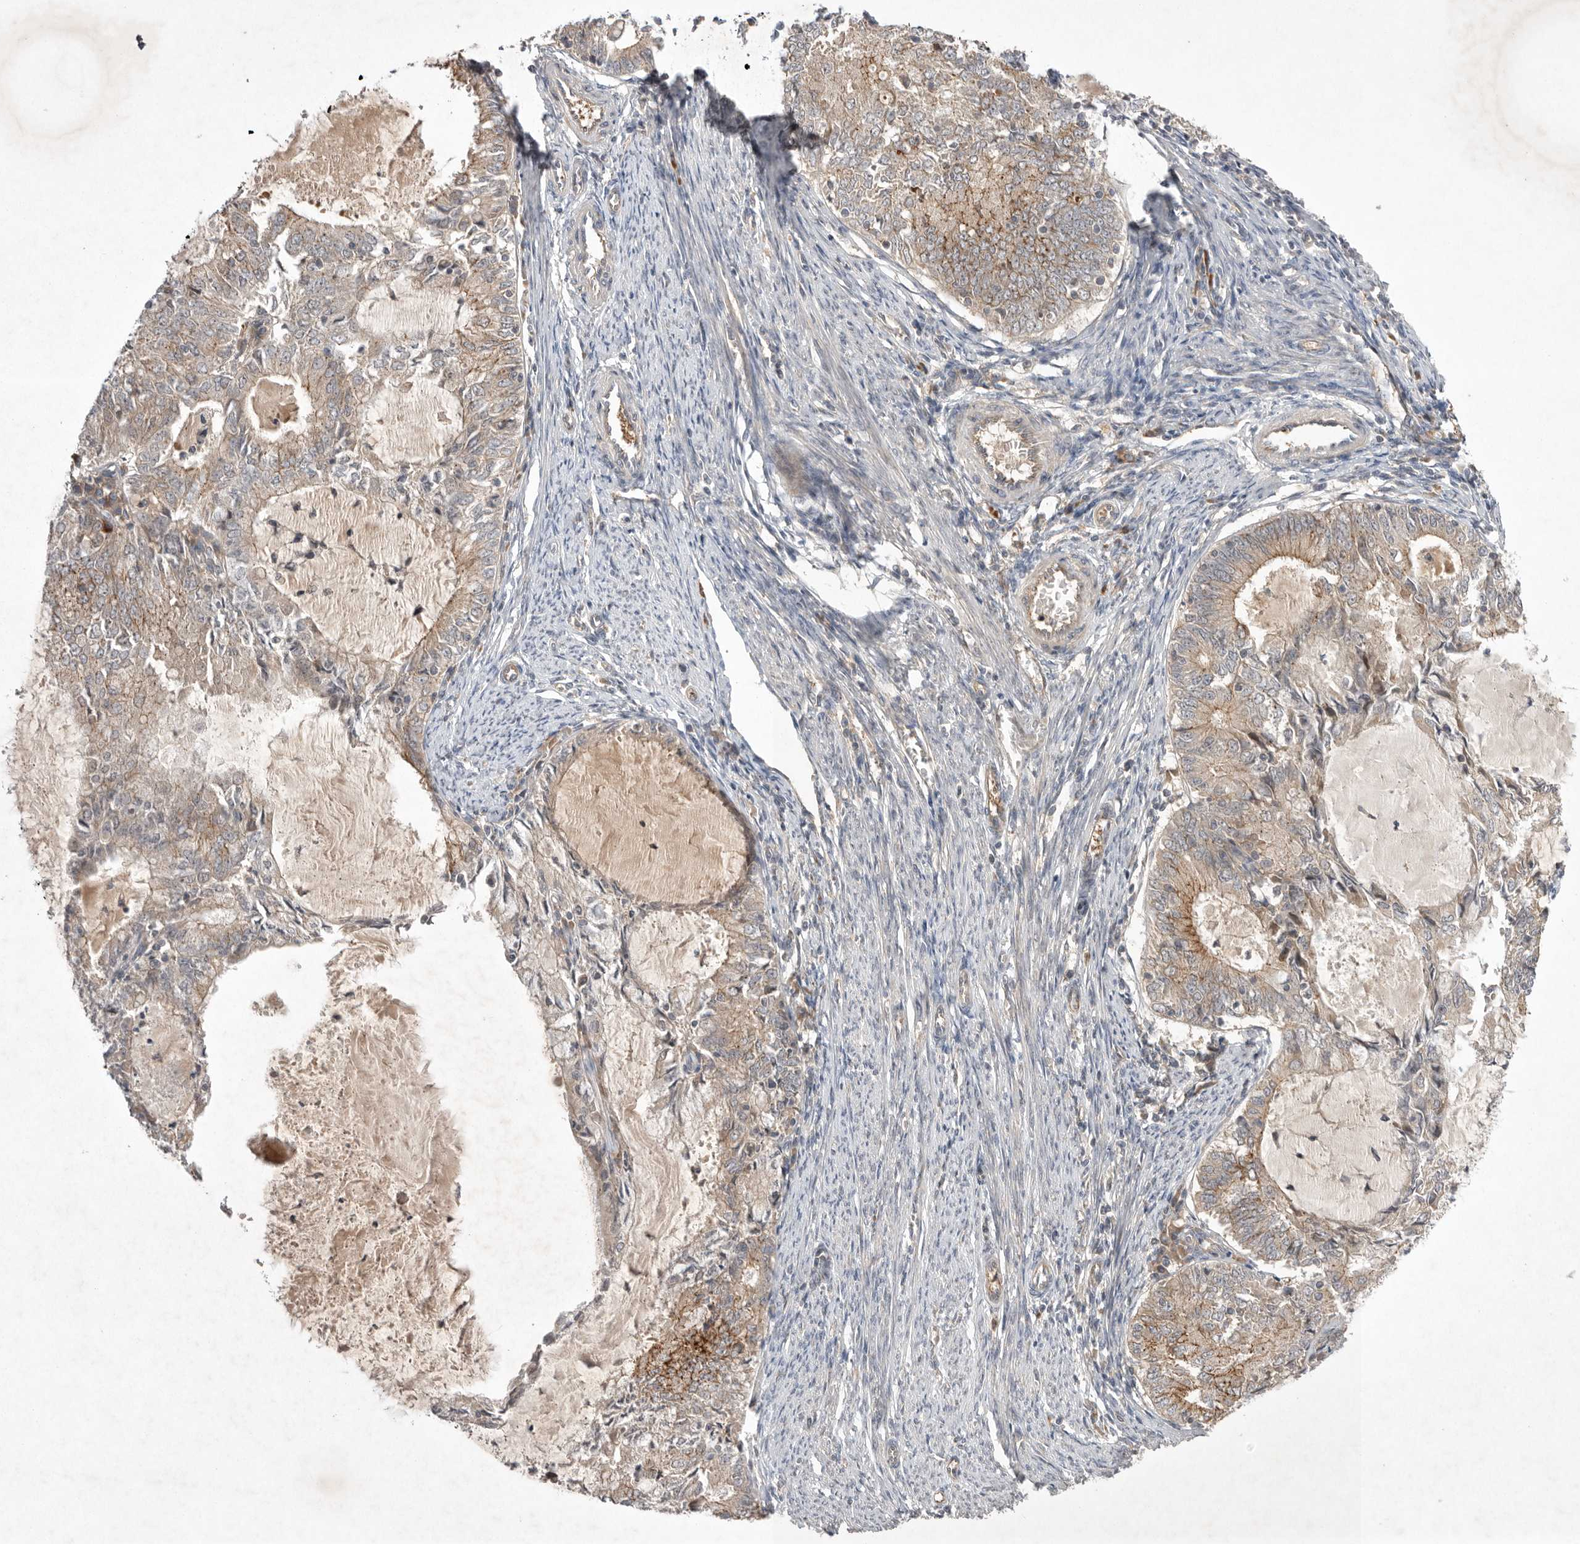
{"staining": {"intensity": "moderate", "quantity": "25%-75%", "location": "cytoplasmic/membranous"}, "tissue": "endometrial cancer", "cell_type": "Tumor cells", "image_type": "cancer", "snomed": [{"axis": "morphology", "description": "Adenocarcinoma, NOS"}, {"axis": "topography", "description": "Endometrium"}], "caption": "The immunohistochemical stain labels moderate cytoplasmic/membranous expression in tumor cells of endometrial adenocarcinoma tissue.", "gene": "NRCAM", "patient": {"sex": "female", "age": 57}}